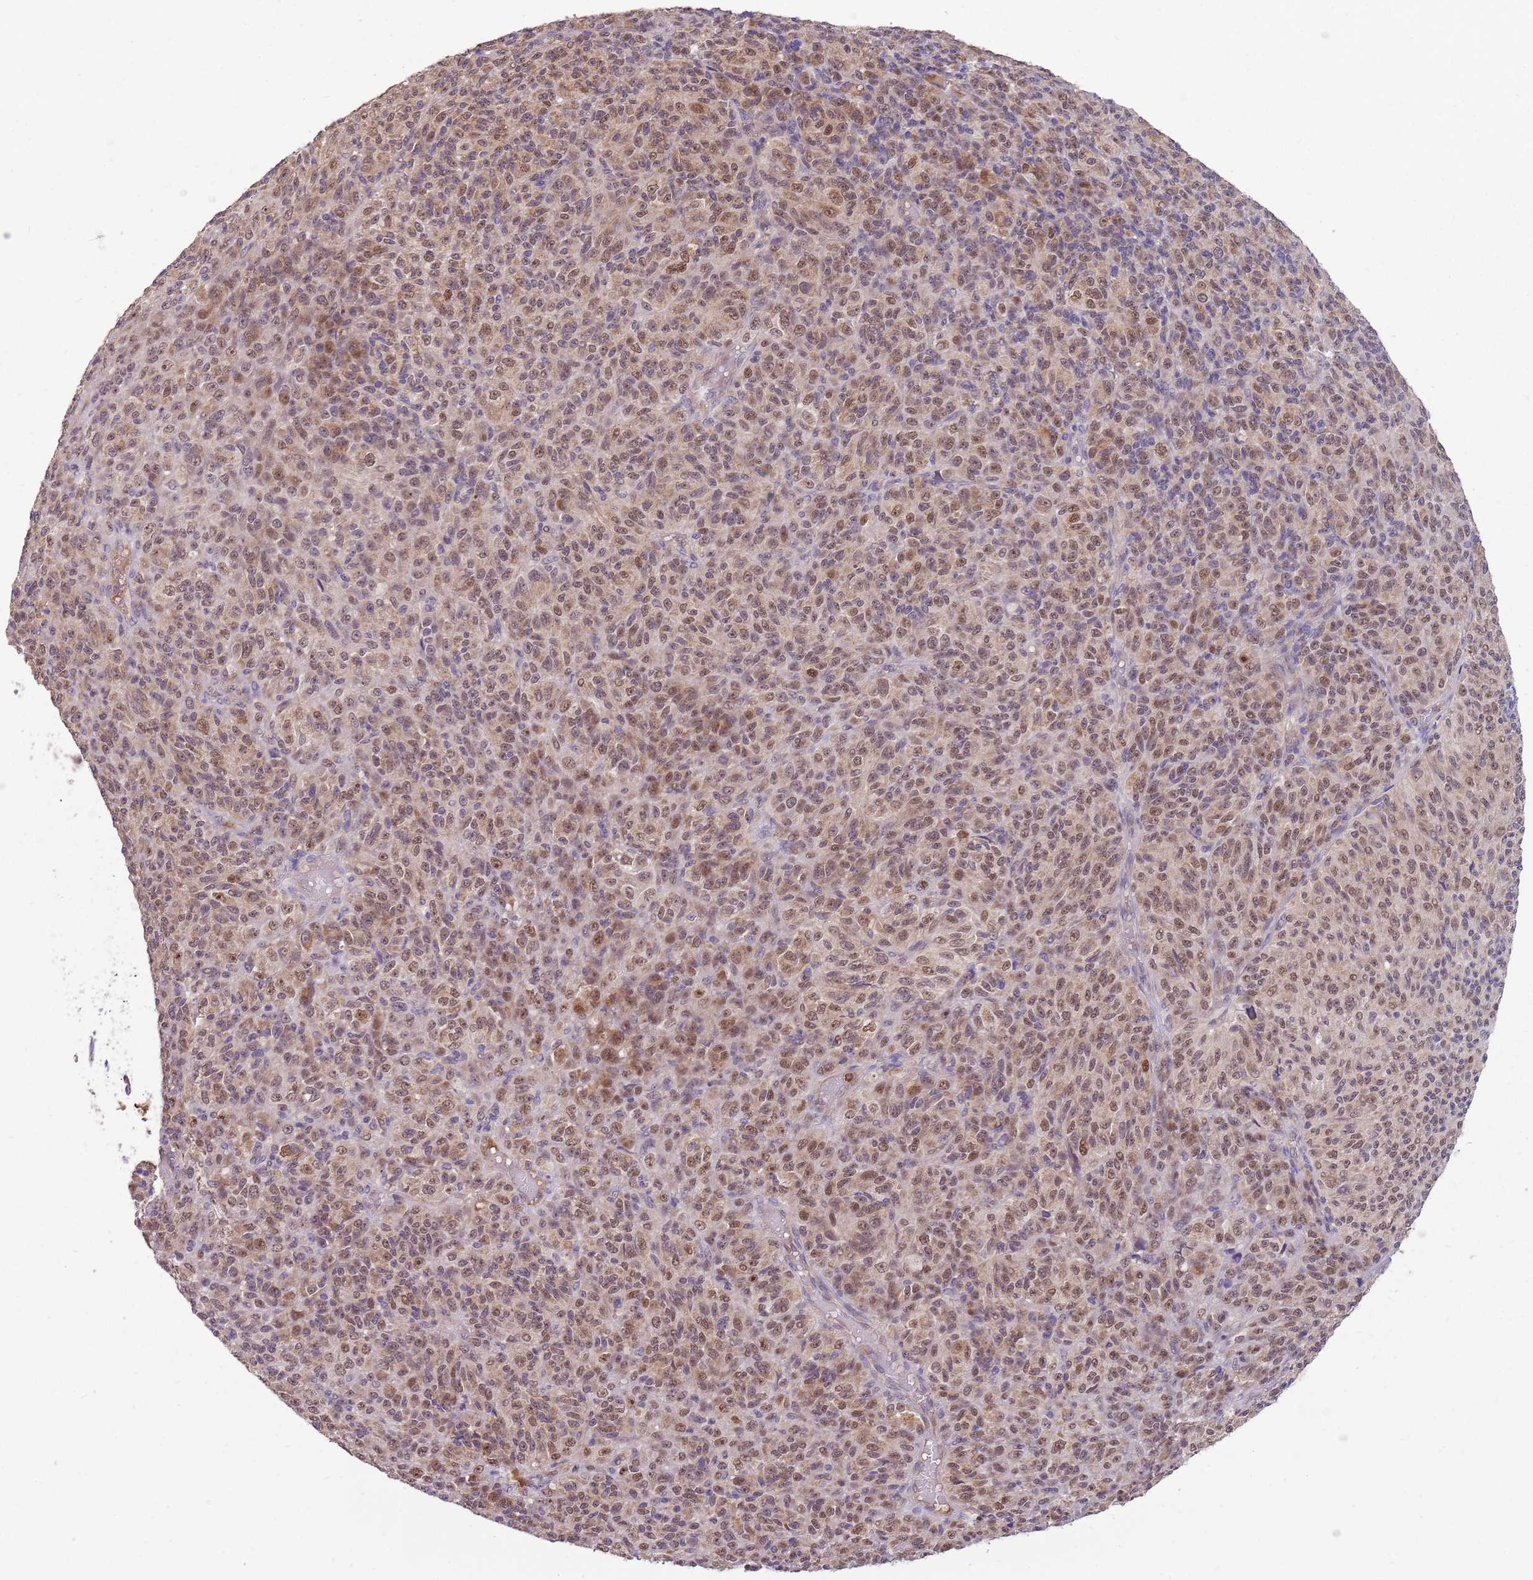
{"staining": {"intensity": "strong", "quantity": ">75%", "location": "nuclear"}, "tissue": "melanoma", "cell_type": "Tumor cells", "image_type": "cancer", "snomed": [{"axis": "morphology", "description": "Malignant melanoma, Metastatic site"}, {"axis": "topography", "description": "Brain"}], "caption": "The micrograph displays immunohistochemical staining of malignant melanoma (metastatic site). There is strong nuclear expression is seen in about >75% of tumor cells.", "gene": "NBPF6", "patient": {"sex": "female", "age": 56}}